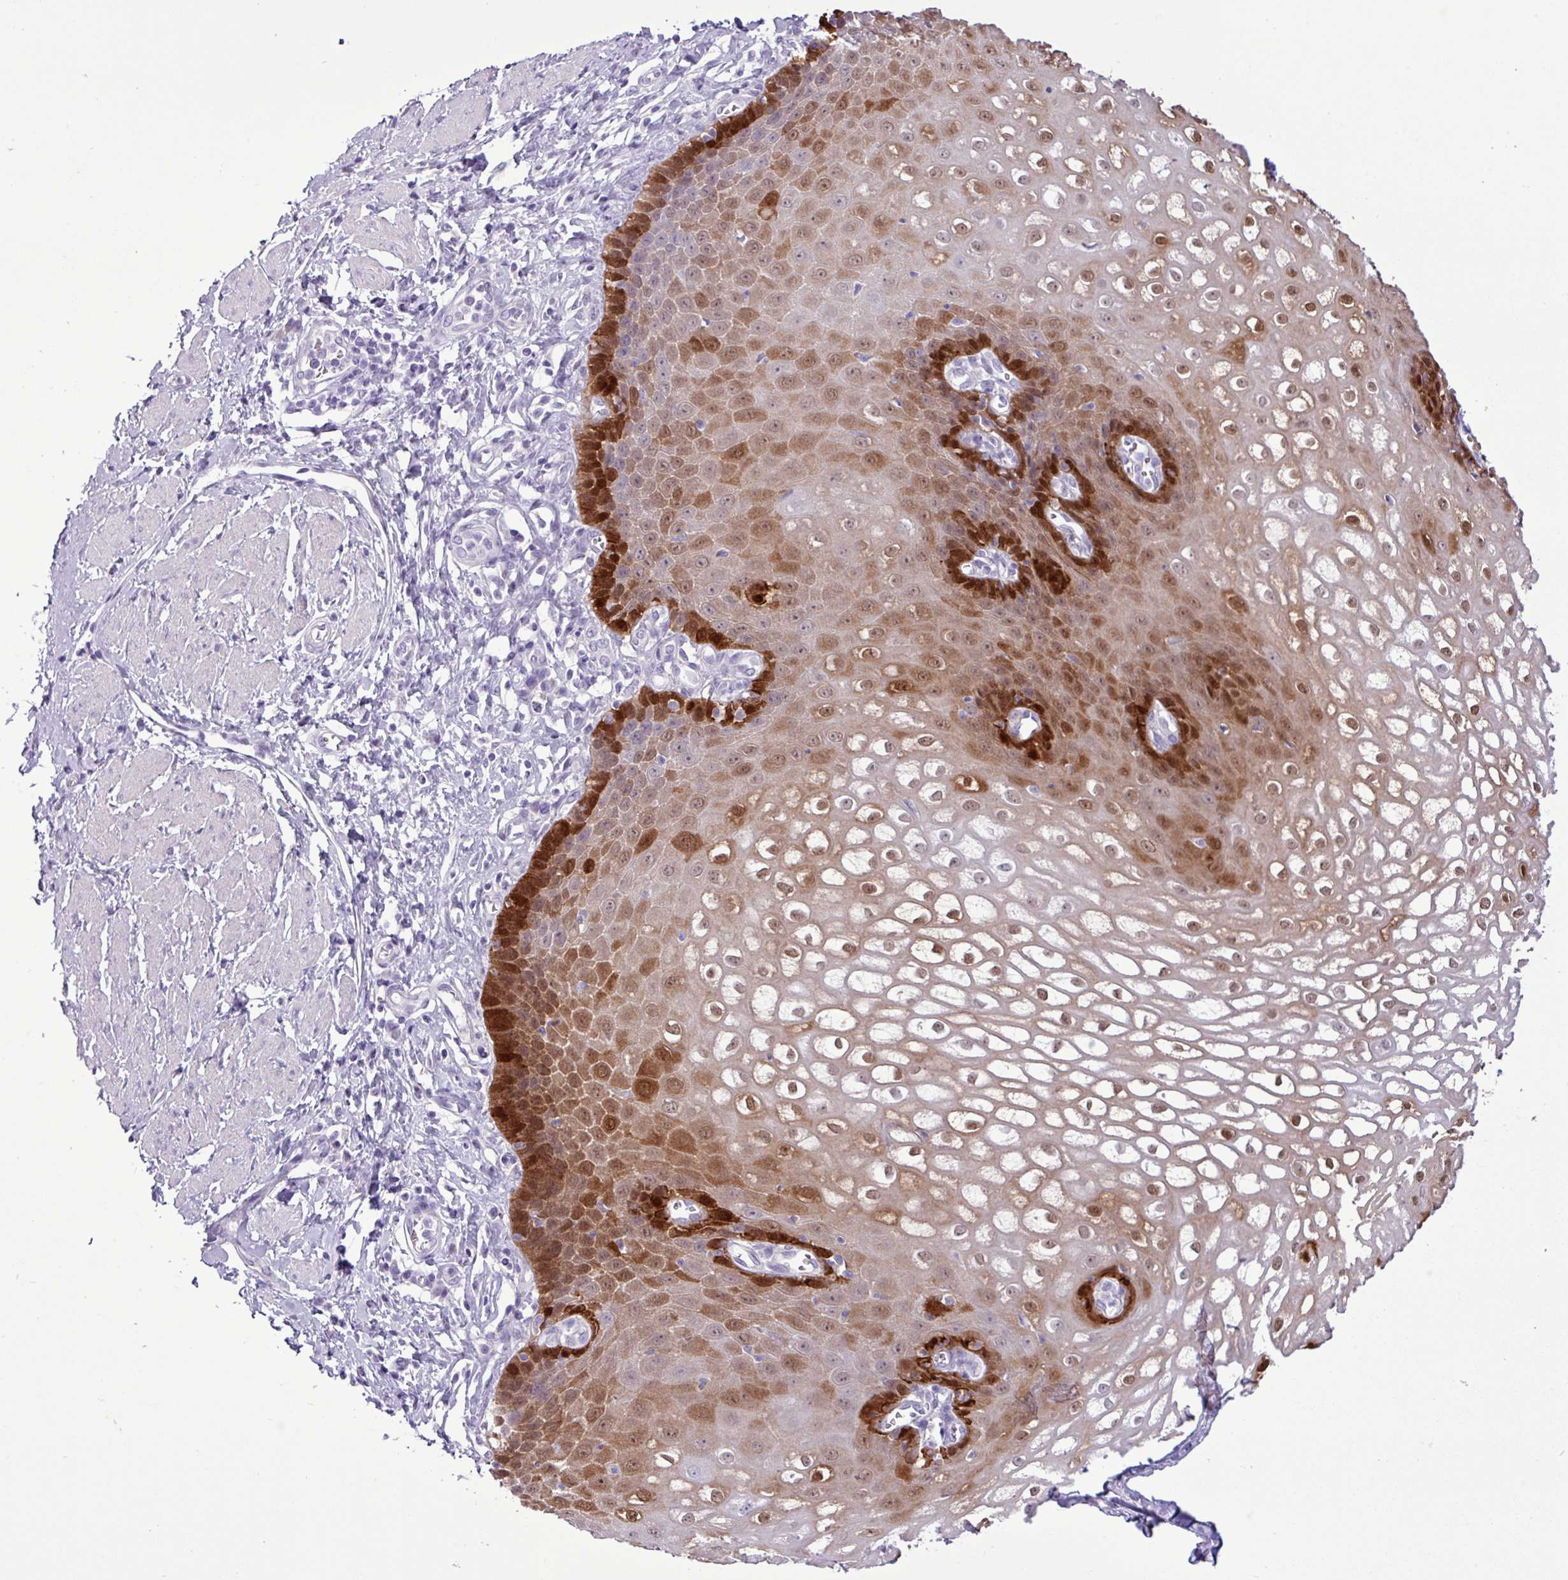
{"staining": {"intensity": "strong", "quantity": ">75%", "location": "cytoplasmic/membranous,nuclear"}, "tissue": "esophagus", "cell_type": "Squamous epithelial cells", "image_type": "normal", "snomed": [{"axis": "morphology", "description": "Normal tissue, NOS"}, {"axis": "topography", "description": "Esophagus"}], "caption": "IHC image of benign esophagus: esophagus stained using IHC shows high levels of strong protein expression localized specifically in the cytoplasmic/membranous,nuclear of squamous epithelial cells, appearing as a cytoplasmic/membranous,nuclear brown color.", "gene": "ALDH3A1", "patient": {"sex": "male", "age": 67}}